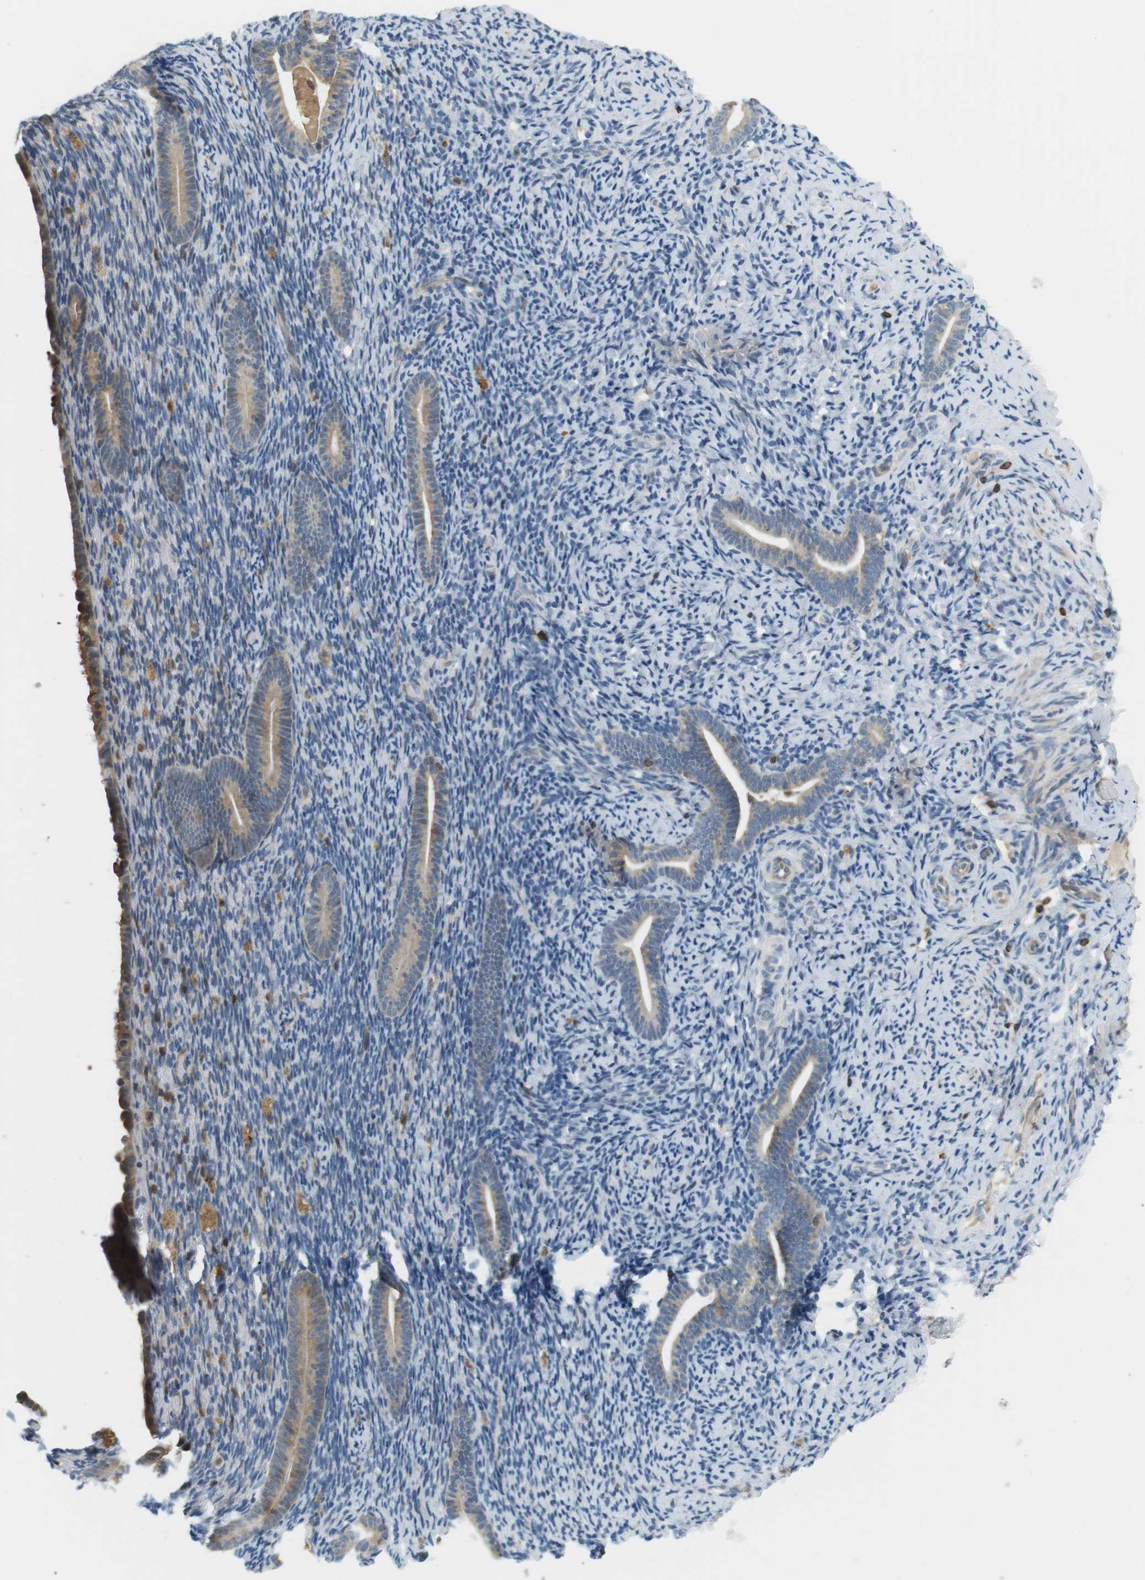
{"staining": {"intensity": "weak", "quantity": "<25%", "location": "cytoplasmic/membranous"}, "tissue": "endometrium", "cell_type": "Cells in endometrial stroma", "image_type": "normal", "snomed": [{"axis": "morphology", "description": "Normal tissue, NOS"}, {"axis": "topography", "description": "Endometrium"}], "caption": "The histopathology image displays no significant expression in cells in endometrial stroma of endometrium.", "gene": "P2RY1", "patient": {"sex": "female", "age": 51}}